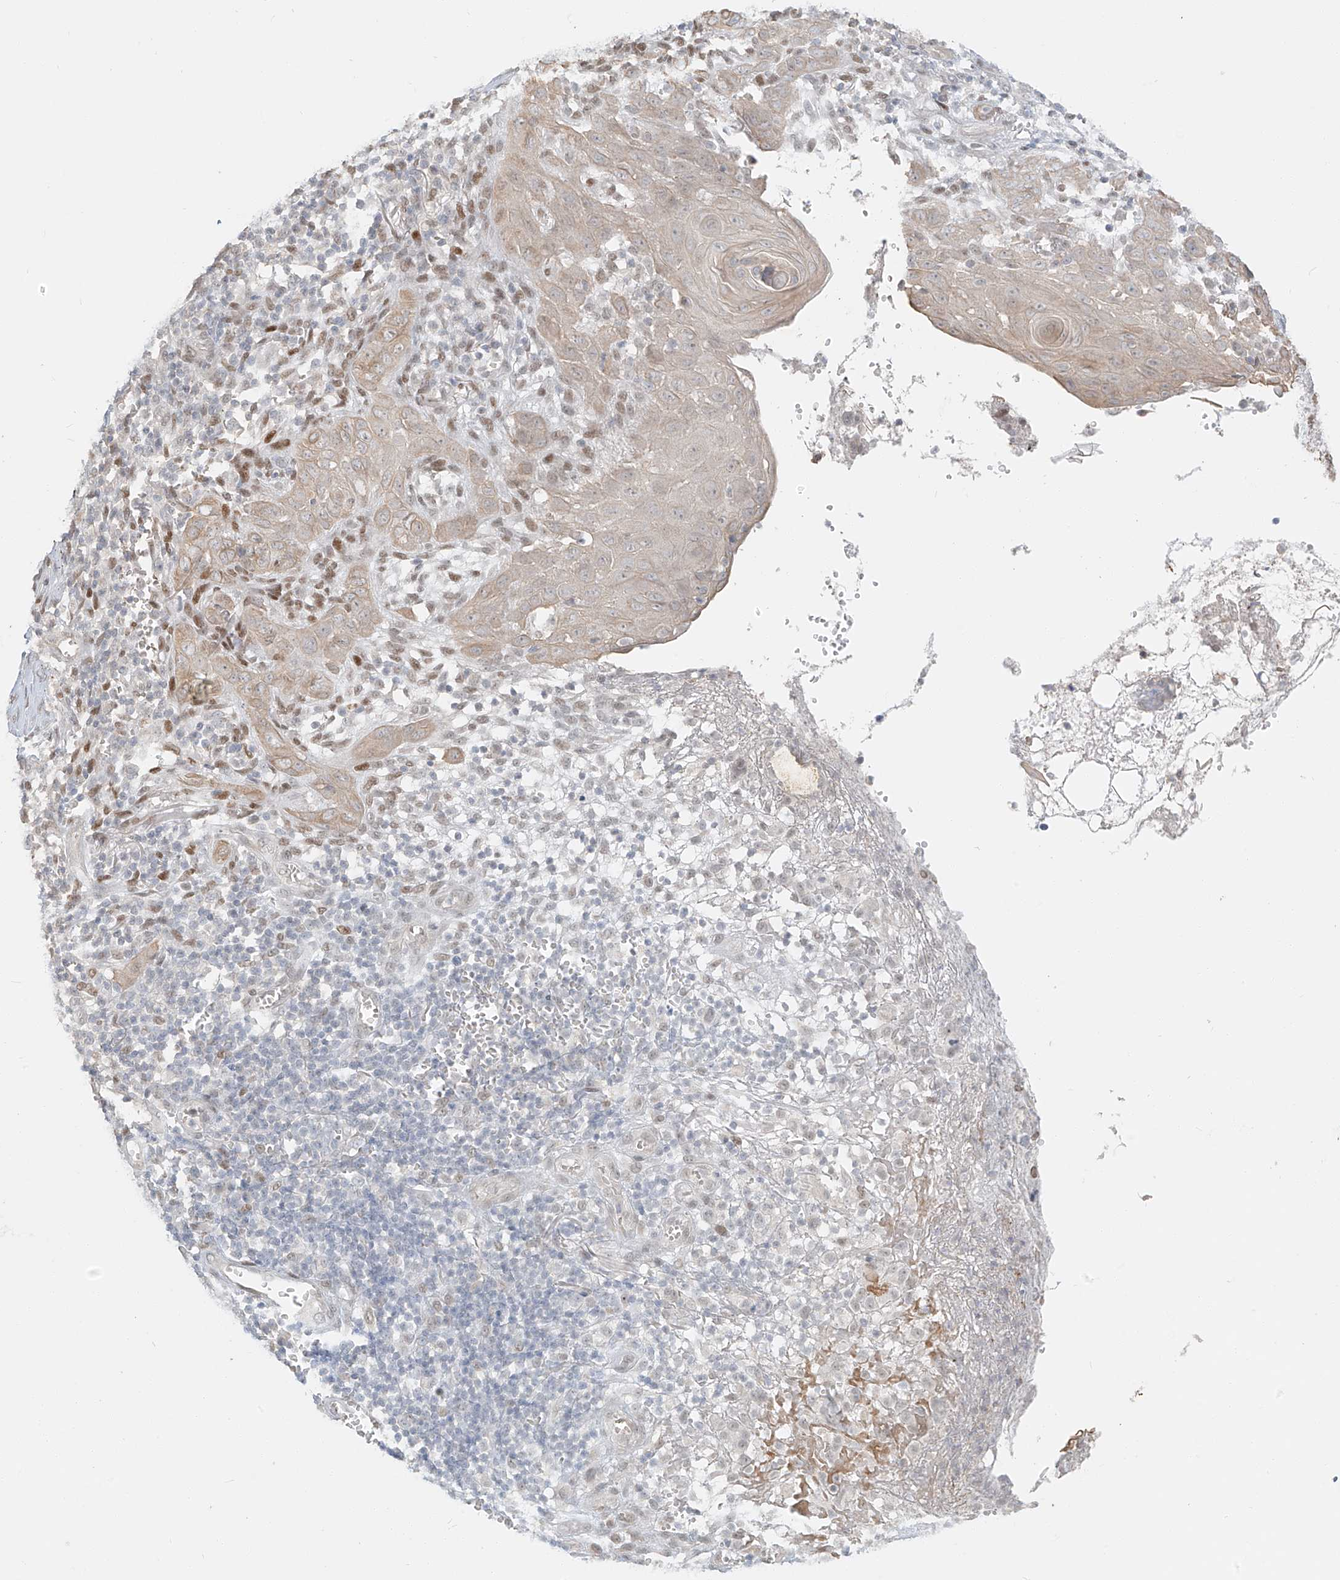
{"staining": {"intensity": "weak", "quantity": "25%-75%", "location": "cytoplasmic/membranous"}, "tissue": "skin cancer", "cell_type": "Tumor cells", "image_type": "cancer", "snomed": [{"axis": "morphology", "description": "Basal cell carcinoma"}, {"axis": "topography", "description": "Skin"}], "caption": "Approximately 25%-75% of tumor cells in human skin basal cell carcinoma exhibit weak cytoplasmic/membranous protein positivity as visualized by brown immunohistochemical staining.", "gene": "ZNF774", "patient": {"sex": "female", "age": 64}}